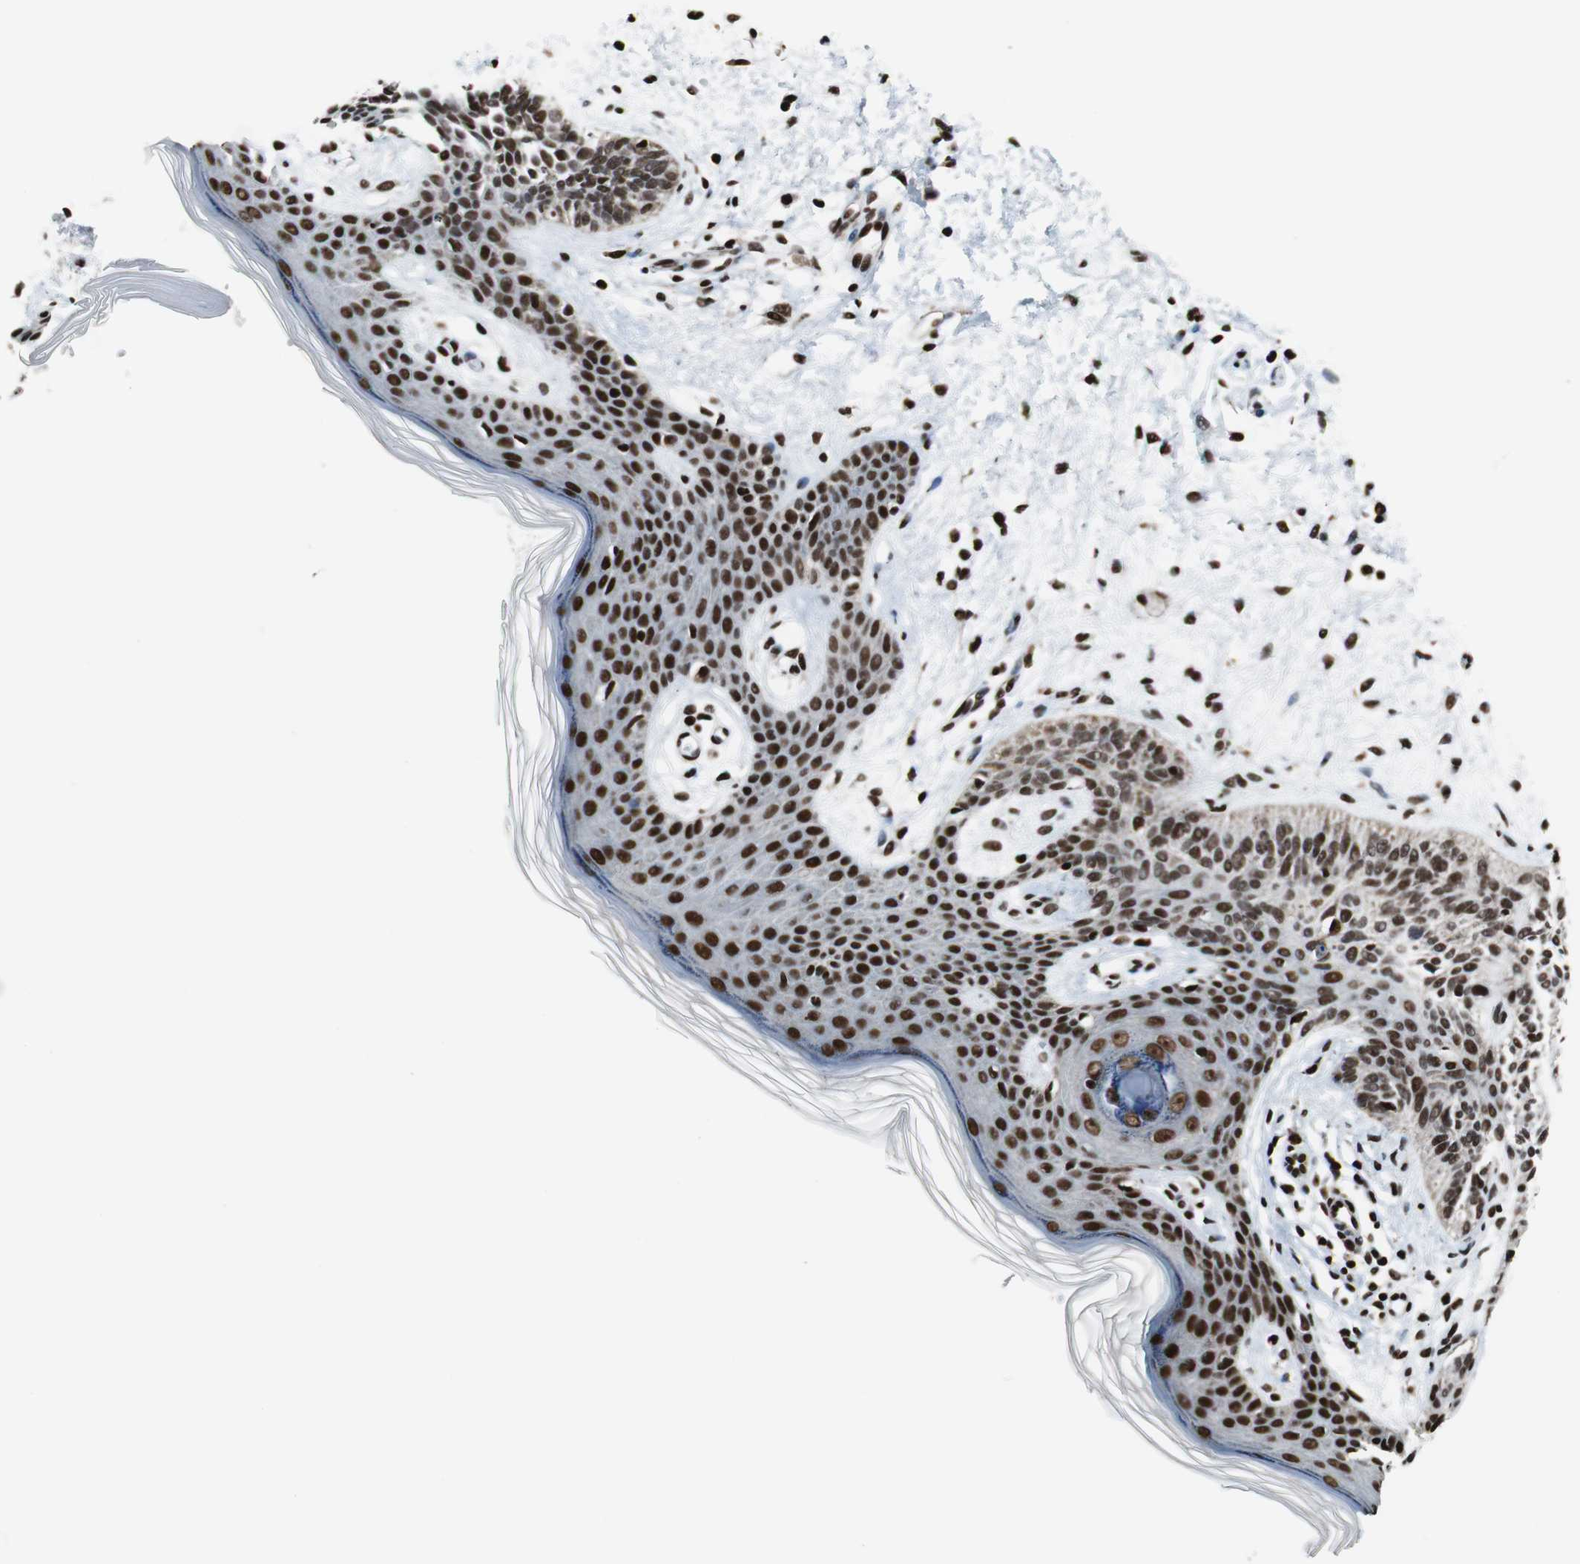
{"staining": {"intensity": "strong", "quantity": ">75%", "location": "nuclear"}, "tissue": "skin cancer", "cell_type": "Tumor cells", "image_type": "cancer", "snomed": [{"axis": "morphology", "description": "Normal tissue, NOS"}, {"axis": "morphology", "description": "Basal cell carcinoma"}, {"axis": "topography", "description": "Skin"}], "caption": "The photomicrograph displays a brown stain indicating the presence of a protein in the nuclear of tumor cells in basal cell carcinoma (skin). Using DAB (3,3'-diaminobenzidine) (brown) and hematoxylin (blue) stains, captured at high magnification using brightfield microscopy.", "gene": "HDAC1", "patient": {"sex": "female", "age": 69}}